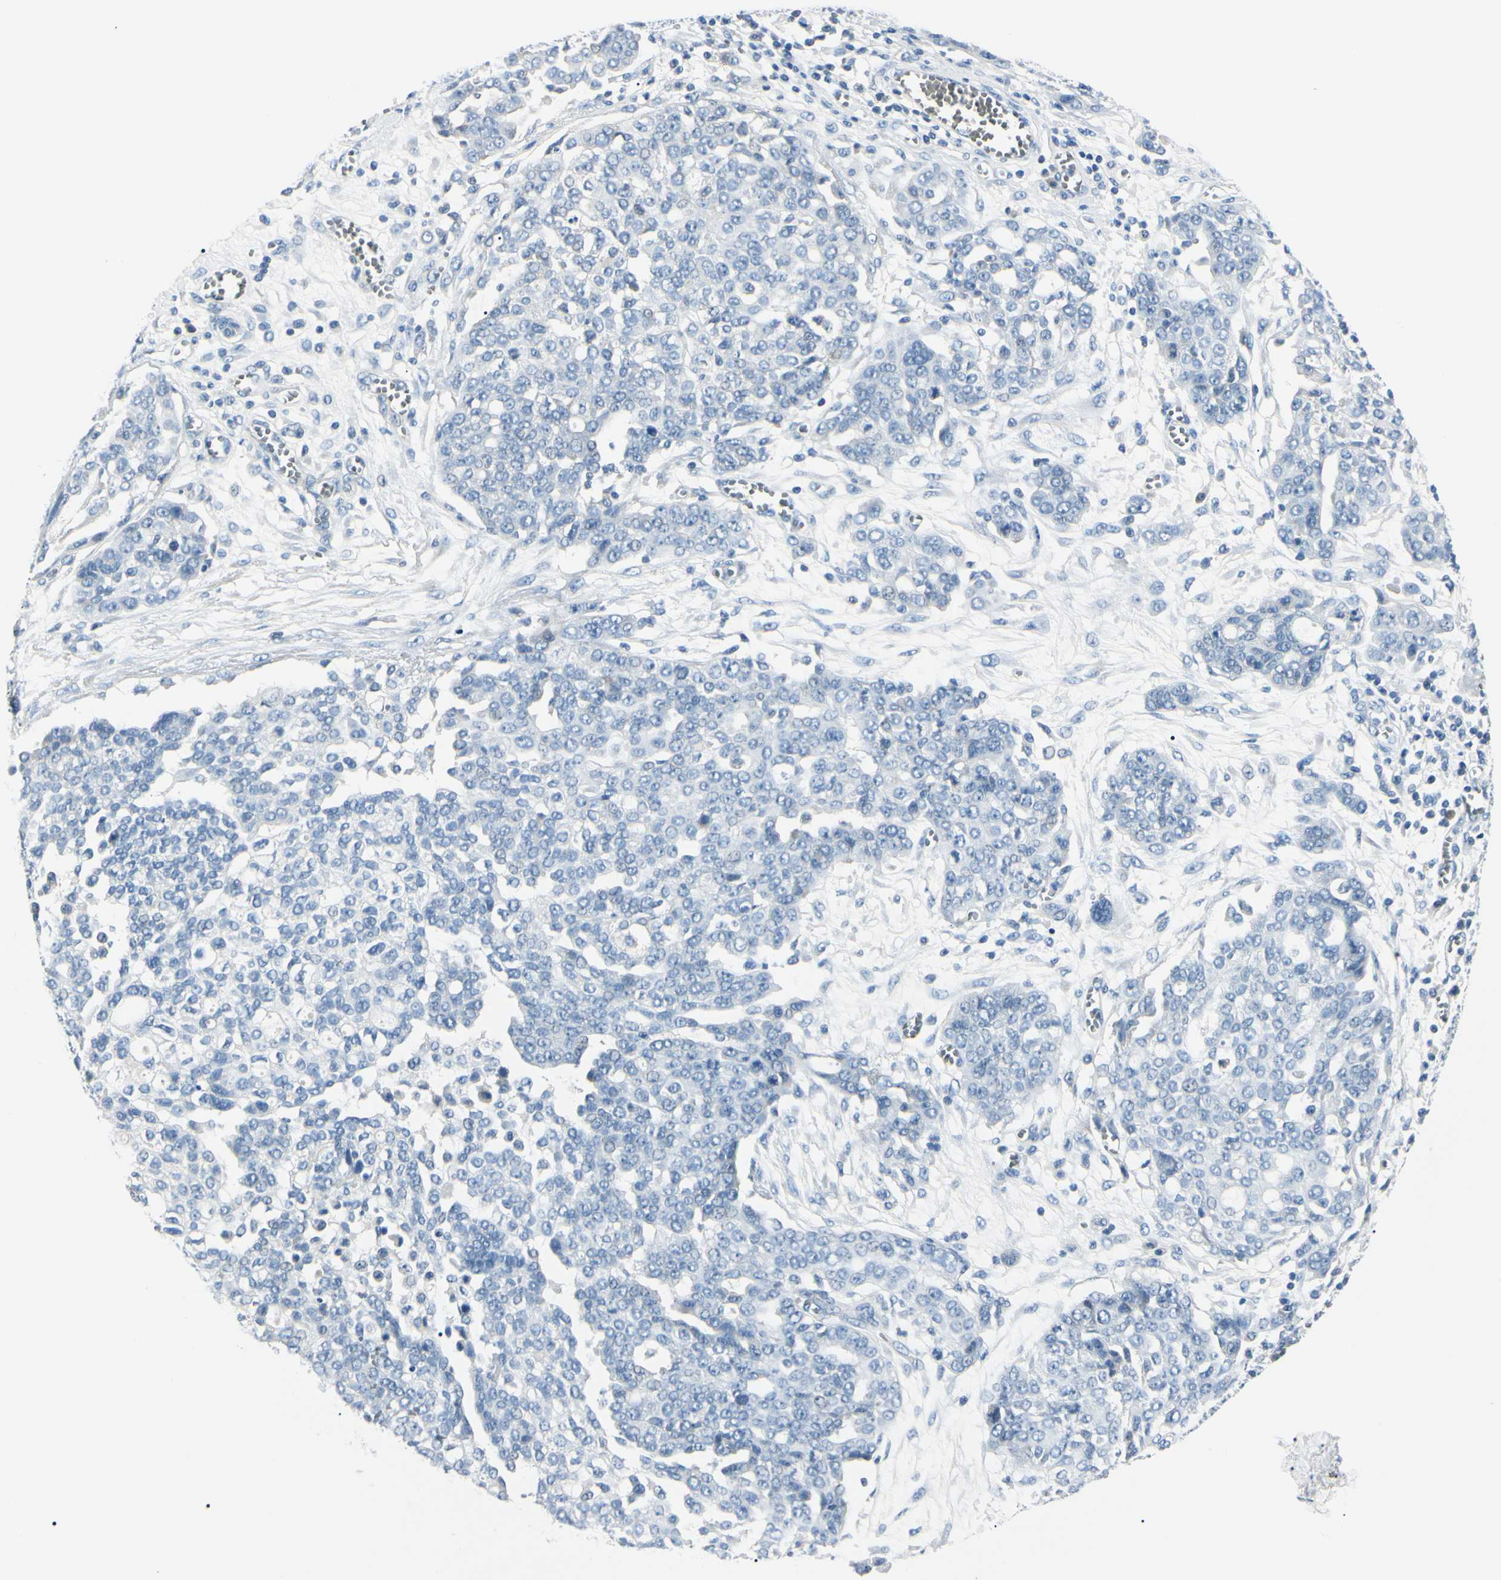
{"staining": {"intensity": "negative", "quantity": "none", "location": "none"}, "tissue": "ovarian cancer", "cell_type": "Tumor cells", "image_type": "cancer", "snomed": [{"axis": "morphology", "description": "Cystadenocarcinoma, serous, NOS"}, {"axis": "topography", "description": "Soft tissue"}, {"axis": "topography", "description": "Ovary"}], "caption": "High magnification brightfield microscopy of ovarian cancer (serous cystadenocarcinoma) stained with DAB (brown) and counterstained with hematoxylin (blue): tumor cells show no significant staining. Nuclei are stained in blue.", "gene": "CA2", "patient": {"sex": "female", "age": 57}}